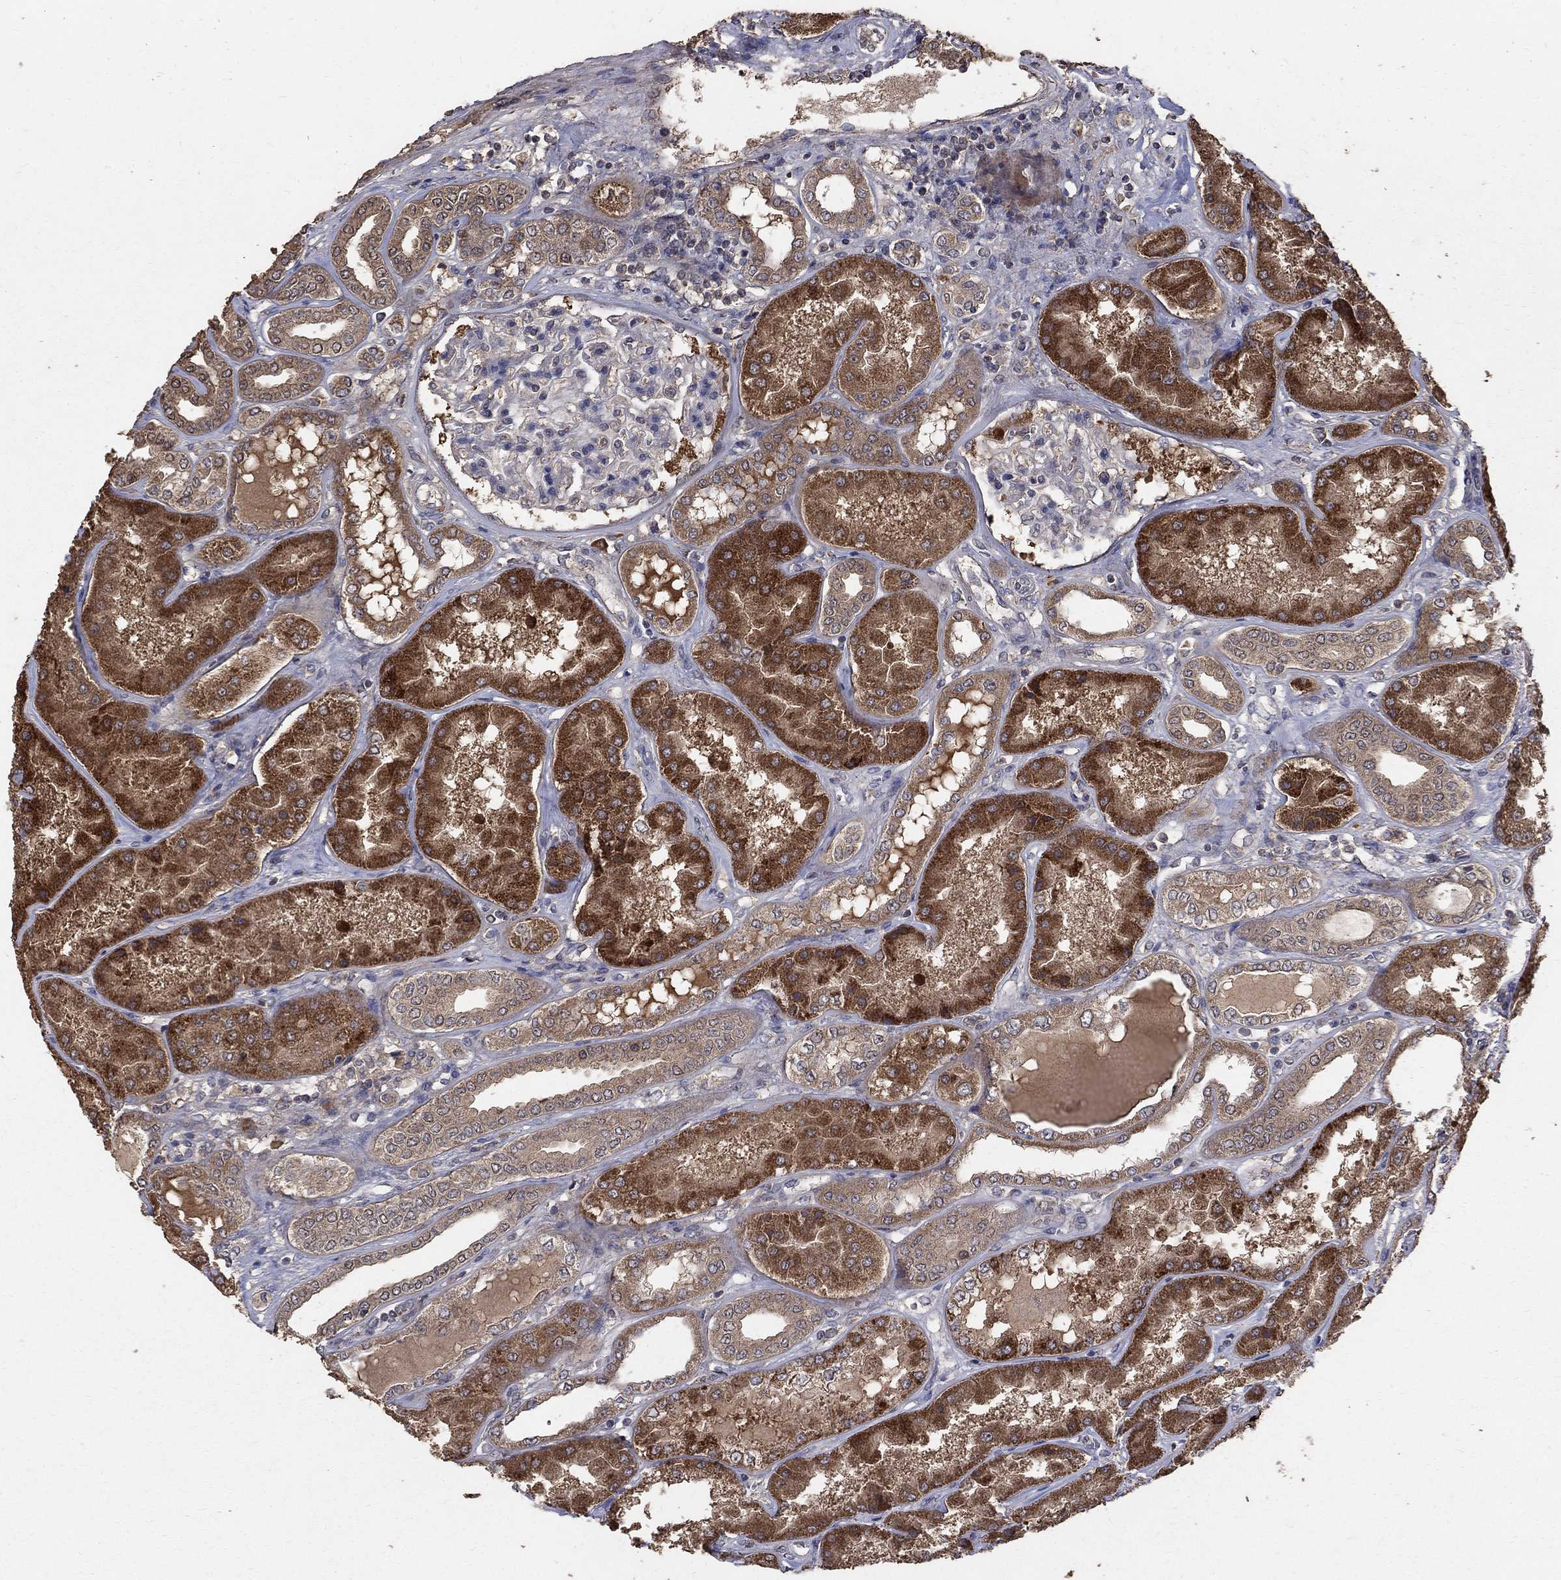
{"staining": {"intensity": "negative", "quantity": "none", "location": "none"}, "tissue": "kidney", "cell_type": "Cells in glomeruli", "image_type": "normal", "snomed": [{"axis": "morphology", "description": "Normal tissue, NOS"}, {"axis": "topography", "description": "Kidney"}], "caption": "This is an immunohistochemistry (IHC) micrograph of benign kidney. There is no positivity in cells in glomeruli.", "gene": "C17orf75", "patient": {"sex": "female", "age": 56}}